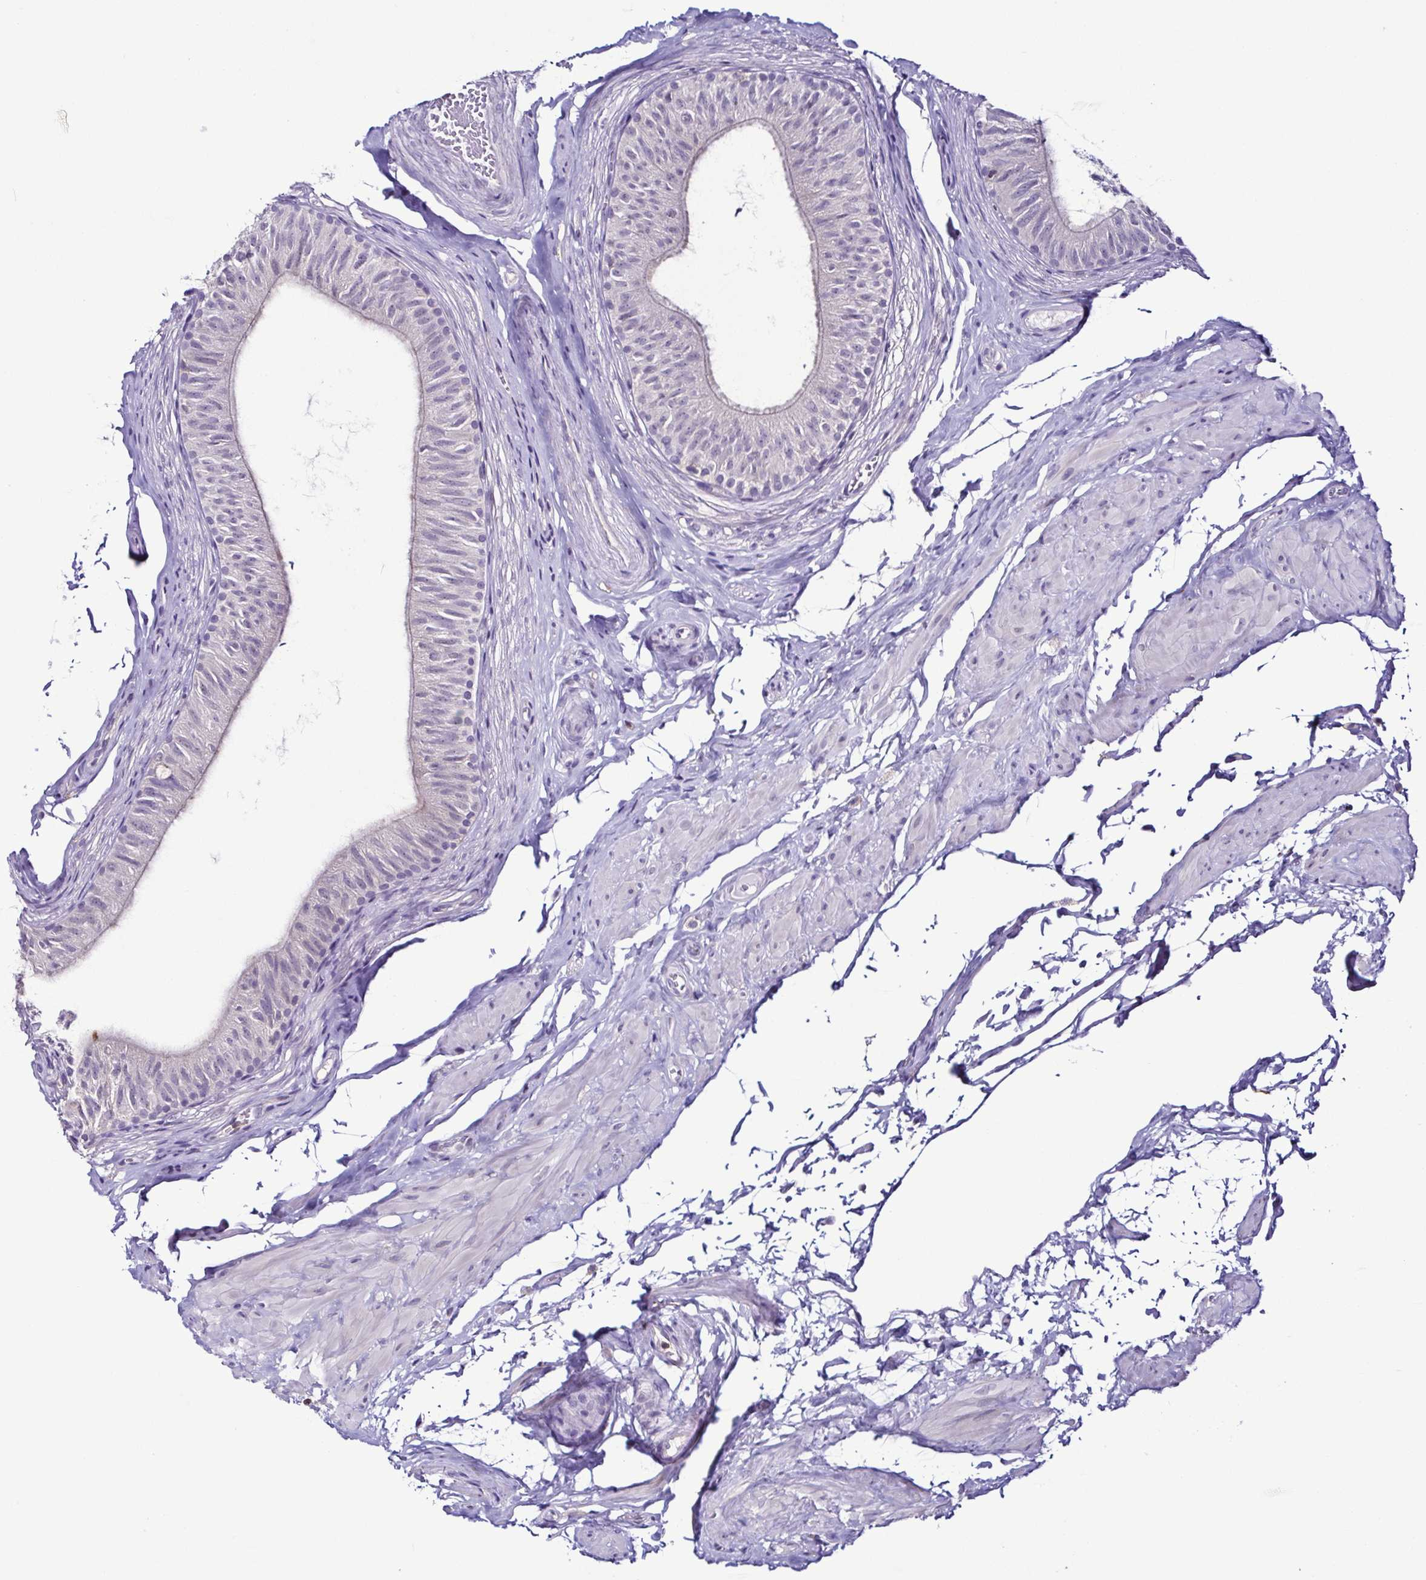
{"staining": {"intensity": "negative", "quantity": "none", "location": "none"}, "tissue": "epididymis", "cell_type": "Glandular cells", "image_type": "normal", "snomed": [{"axis": "morphology", "description": "Normal tissue, NOS"}, {"axis": "topography", "description": "Epididymis, spermatic cord, NOS"}, {"axis": "topography", "description": "Epididymis"}, {"axis": "topography", "description": "Peripheral nerve tissue"}], "caption": "The micrograph reveals no staining of glandular cells in normal epididymis. The staining was performed using DAB (3,3'-diaminobenzidine) to visualize the protein expression in brown, while the nuclei were stained in blue with hematoxylin (Magnification: 20x).", "gene": "TNNT2", "patient": {"sex": "male", "age": 29}}